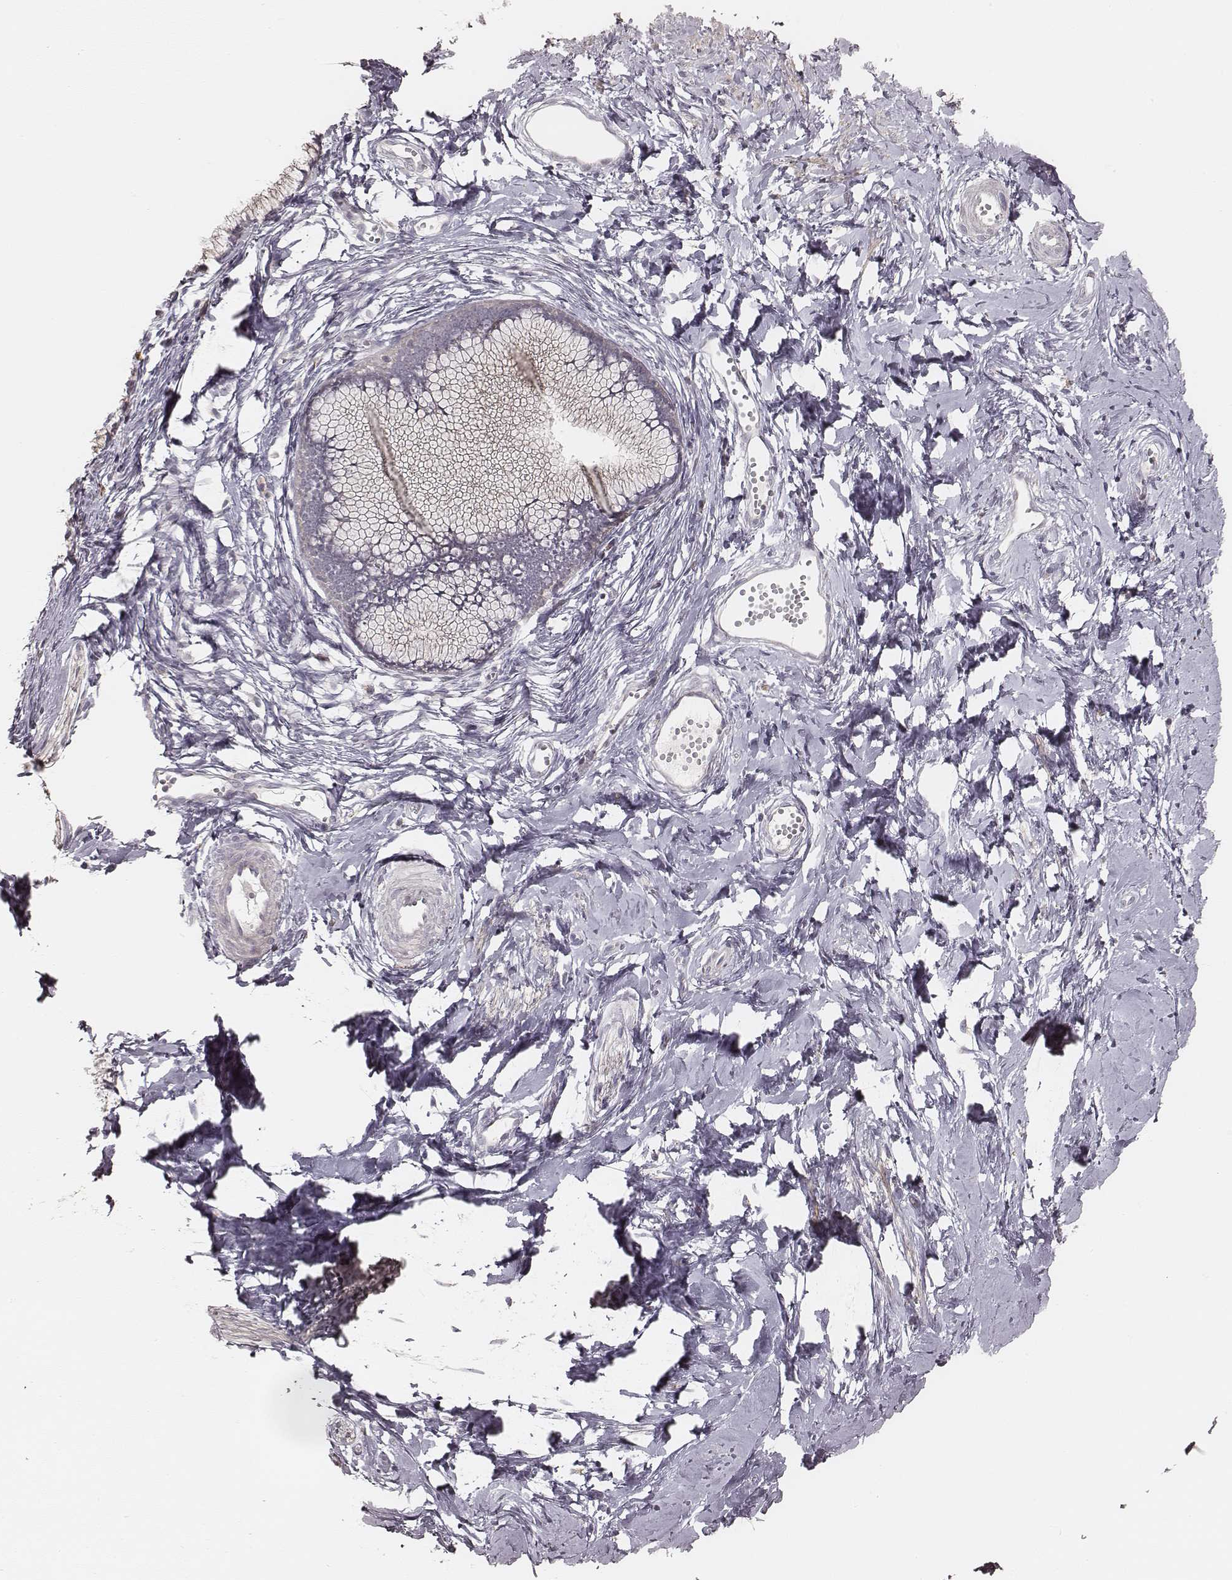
{"staining": {"intensity": "negative", "quantity": "none", "location": "none"}, "tissue": "cervix", "cell_type": "Glandular cells", "image_type": "normal", "snomed": [{"axis": "morphology", "description": "Normal tissue, NOS"}, {"axis": "topography", "description": "Cervix"}], "caption": "Glandular cells show no significant protein expression in normal cervix. Brightfield microscopy of immunohistochemistry (IHC) stained with DAB (brown) and hematoxylin (blue), captured at high magnification.", "gene": "ABCA7", "patient": {"sex": "female", "age": 40}}